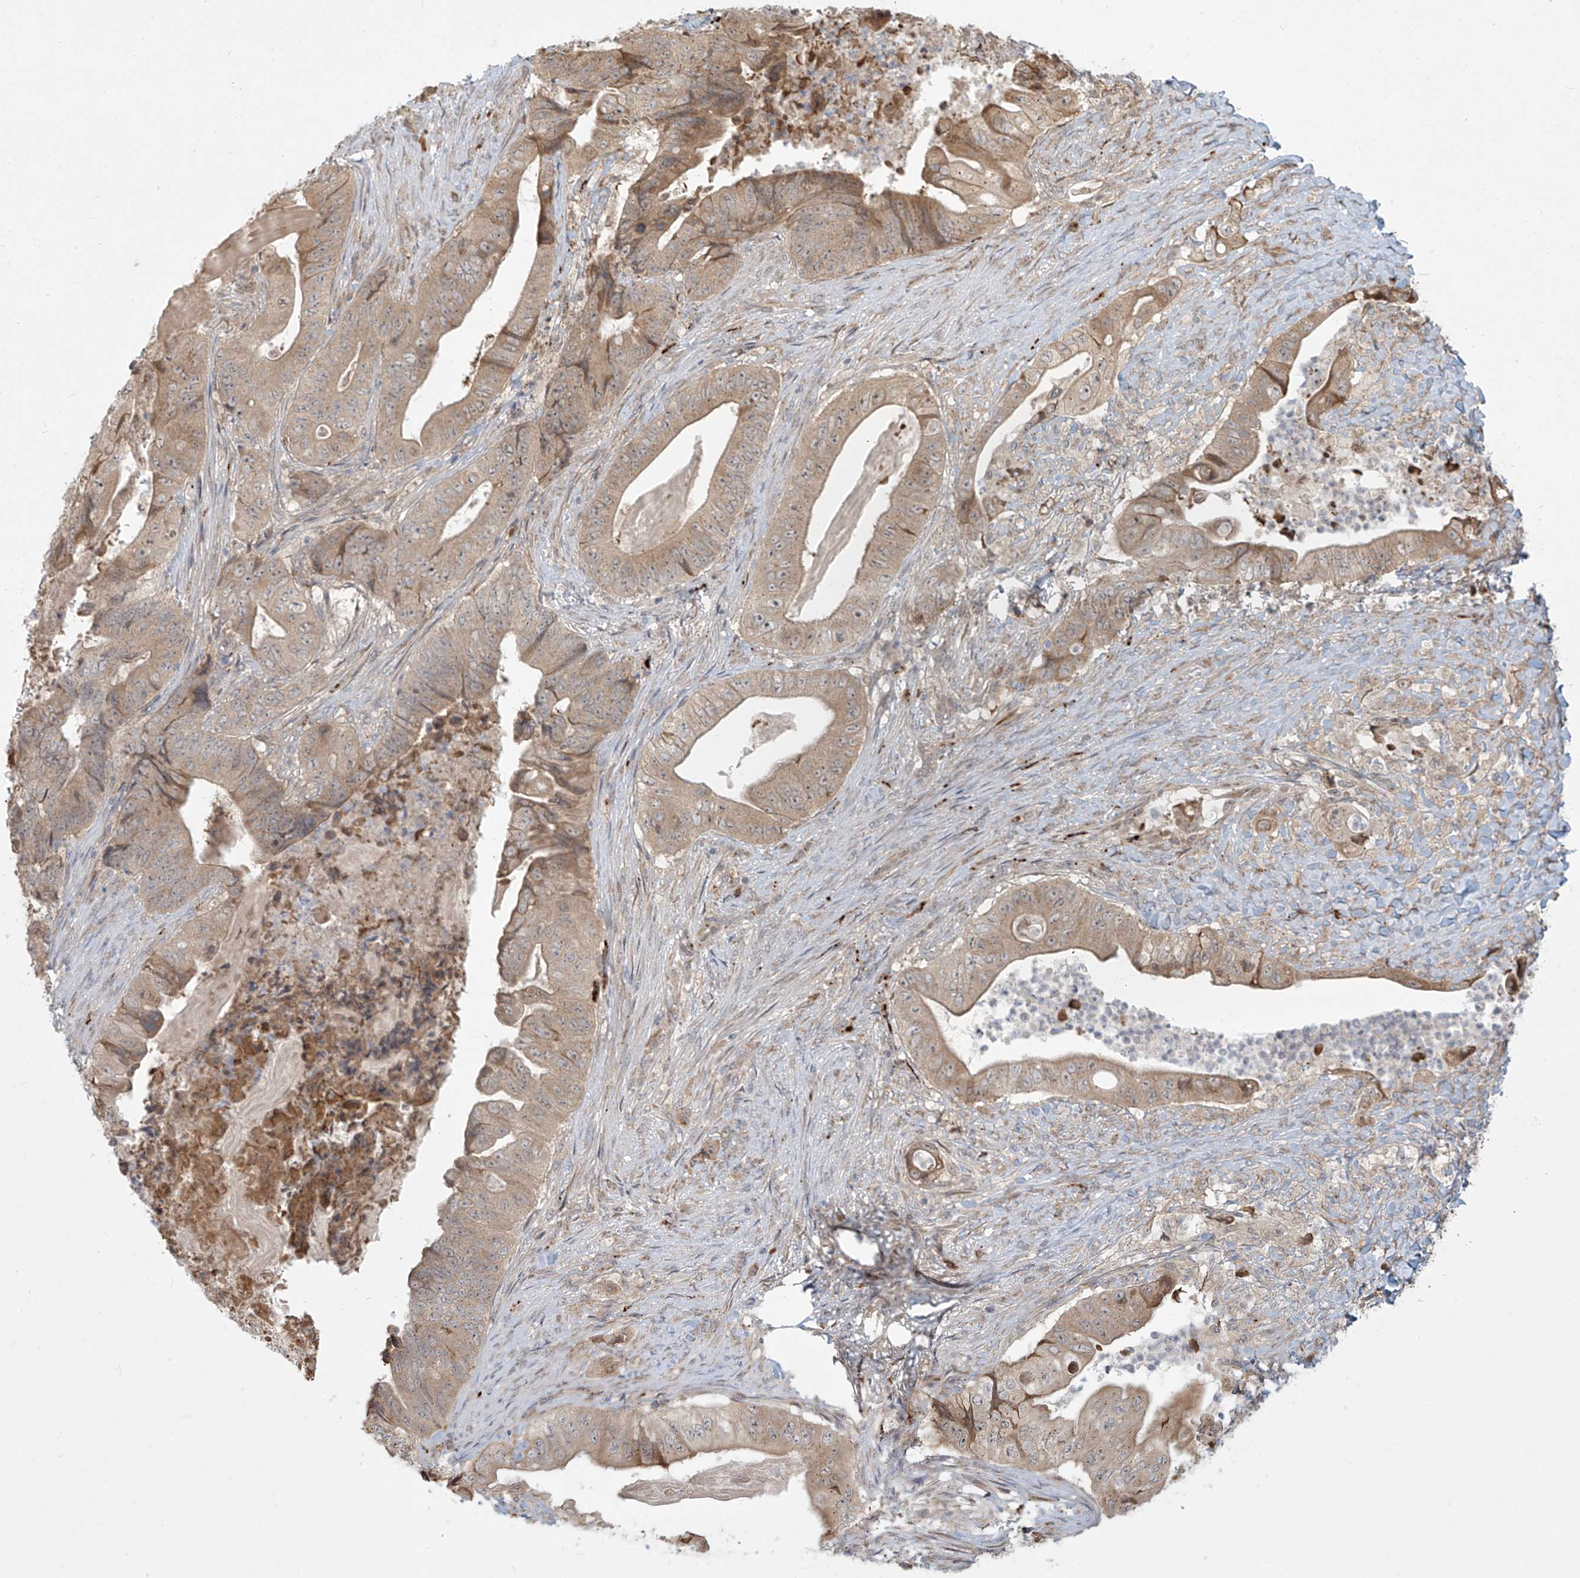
{"staining": {"intensity": "moderate", "quantity": ">75%", "location": "cytoplasmic/membranous"}, "tissue": "stomach cancer", "cell_type": "Tumor cells", "image_type": "cancer", "snomed": [{"axis": "morphology", "description": "Adenocarcinoma, NOS"}, {"axis": "topography", "description": "Stomach"}], "caption": "Moderate cytoplasmic/membranous staining is present in approximately >75% of tumor cells in stomach cancer. Using DAB (brown) and hematoxylin (blue) stains, captured at high magnification using brightfield microscopy.", "gene": "PLEKHM3", "patient": {"sex": "female", "age": 73}}